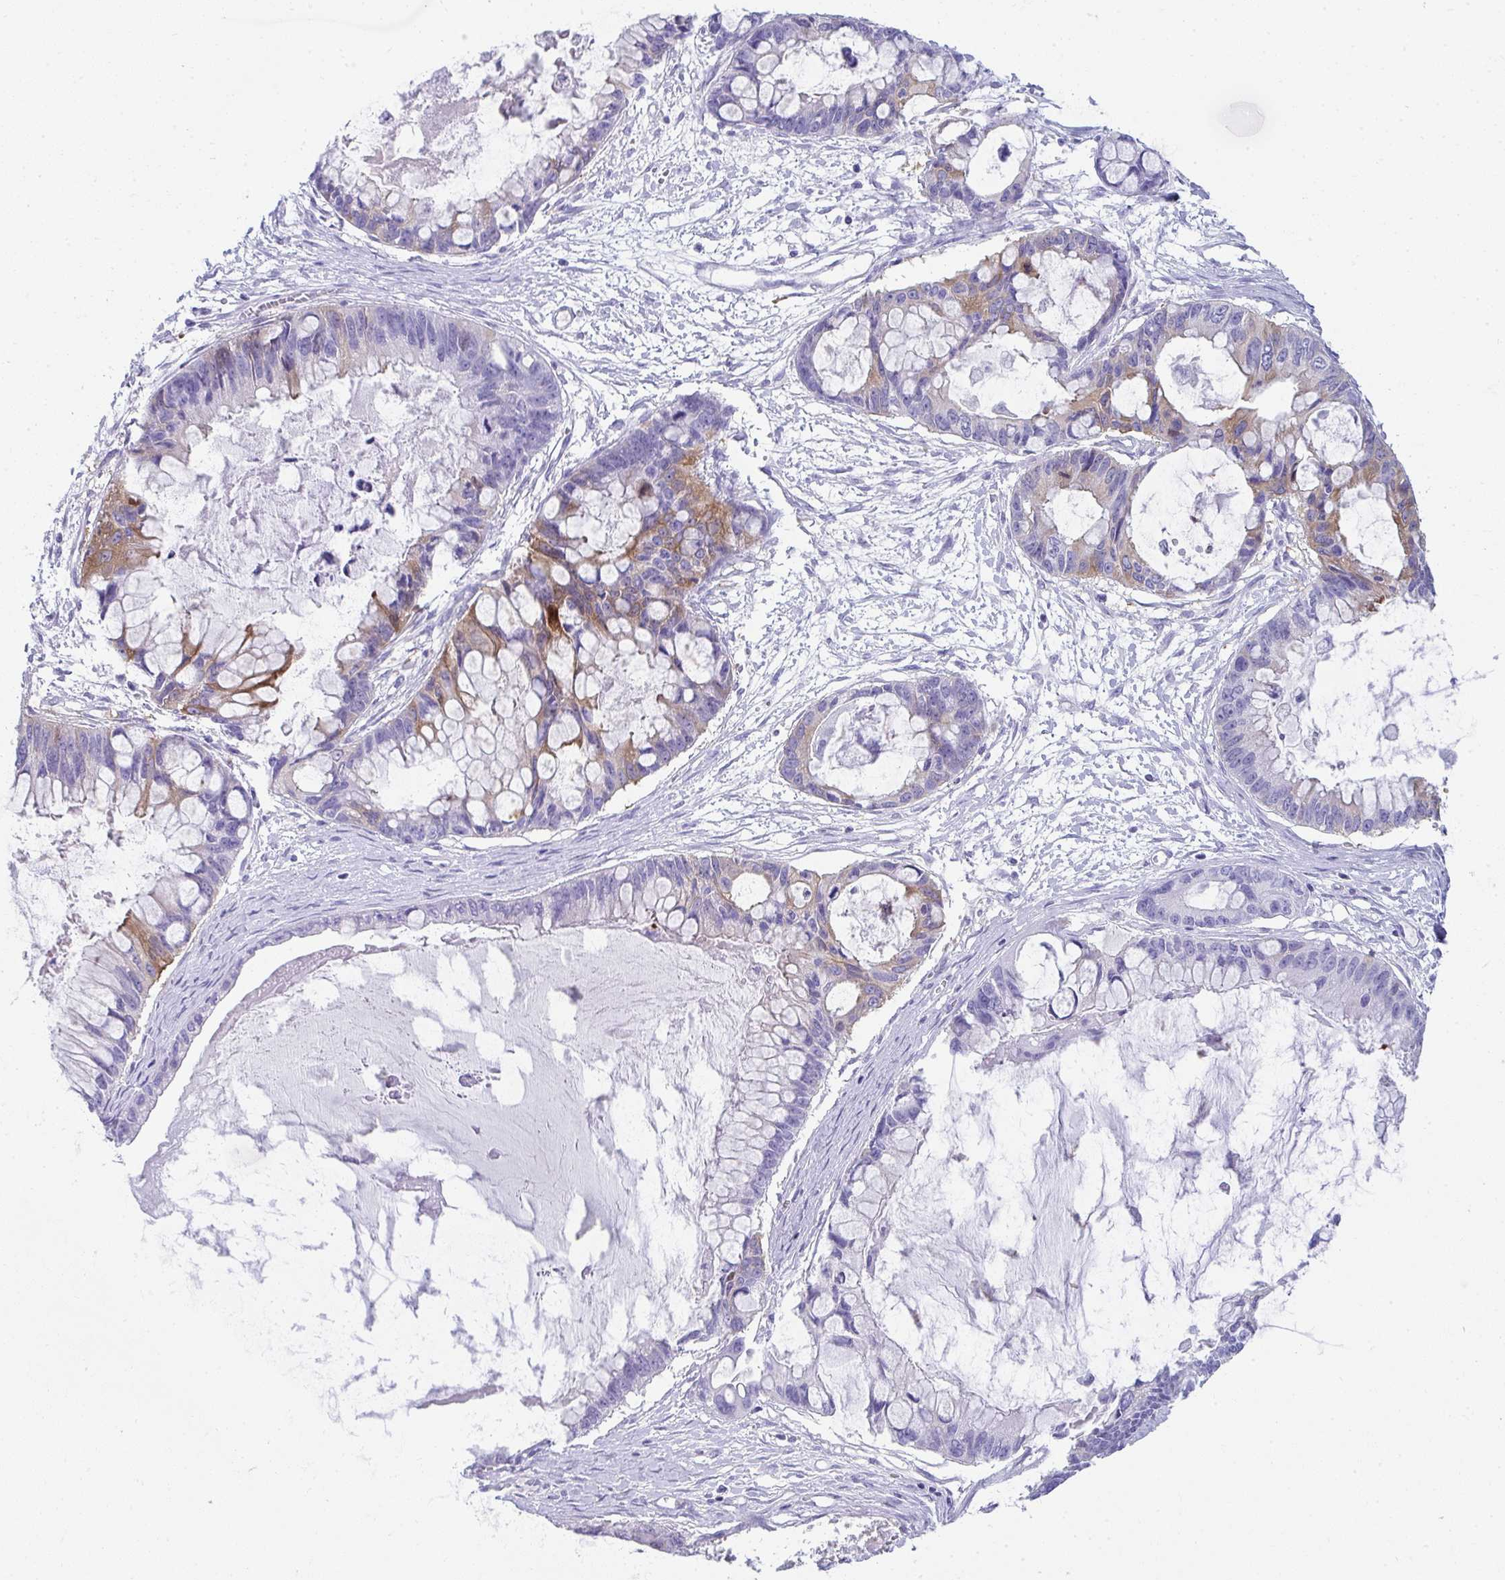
{"staining": {"intensity": "moderate", "quantity": "<25%", "location": "cytoplasmic/membranous"}, "tissue": "ovarian cancer", "cell_type": "Tumor cells", "image_type": "cancer", "snomed": [{"axis": "morphology", "description": "Cystadenocarcinoma, mucinous, NOS"}, {"axis": "topography", "description": "Ovary"}], "caption": "Moderate cytoplasmic/membranous staining is identified in about <25% of tumor cells in ovarian mucinous cystadenocarcinoma. The staining was performed using DAB (3,3'-diaminobenzidine), with brown indicating positive protein expression. Nuclei are stained blue with hematoxylin.", "gene": "SEC14L3", "patient": {"sex": "female", "age": 63}}